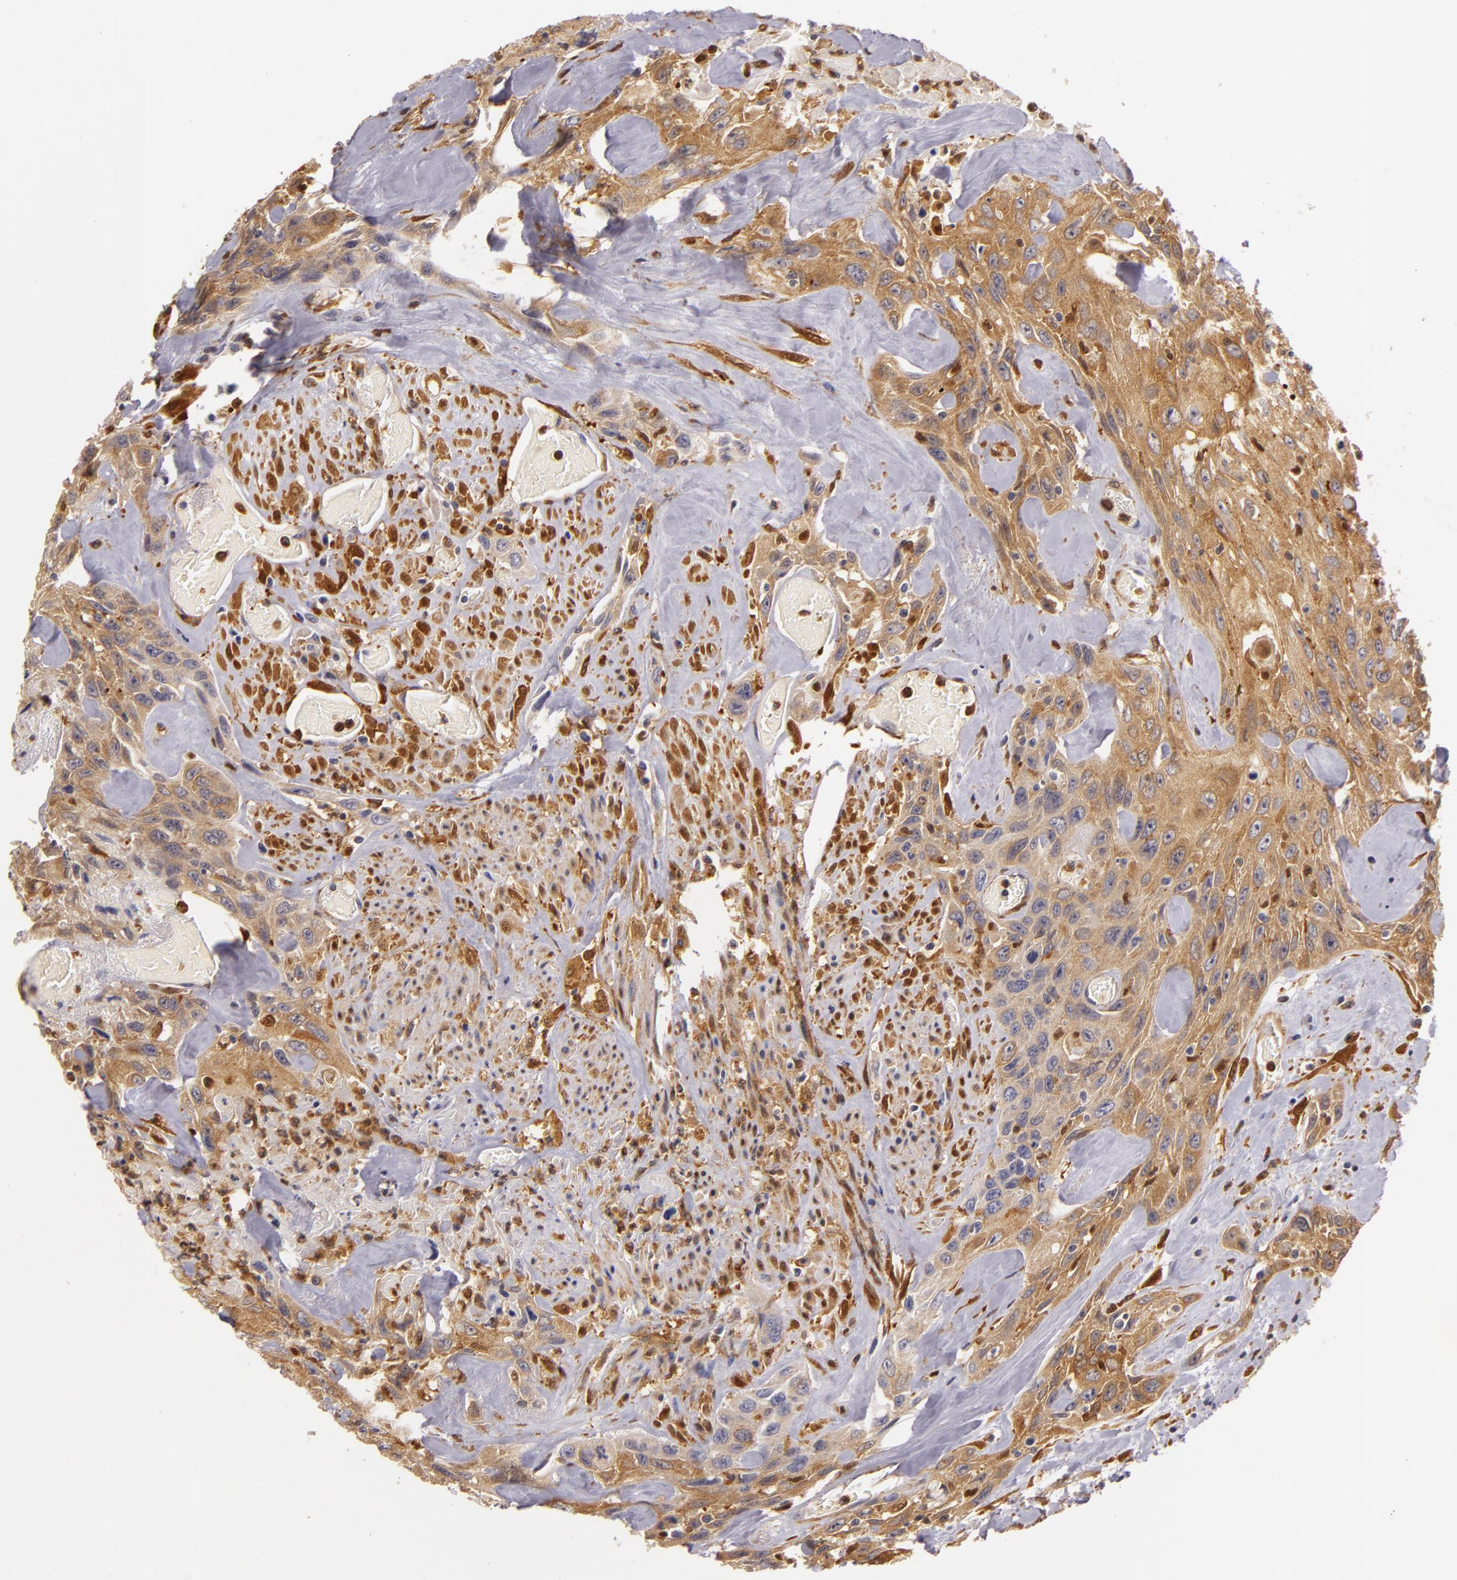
{"staining": {"intensity": "strong", "quantity": ">75%", "location": "cytoplasmic/membranous"}, "tissue": "urothelial cancer", "cell_type": "Tumor cells", "image_type": "cancer", "snomed": [{"axis": "morphology", "description": "Urothelial carcinoma, High grade"}, {"axis": "topography", "description": "Urinary bladder"}], "caption": "DAB (3,3'-diaminobenzidine) immunohistochemical staining of human urothelial carcinoma (high-grade) reveals strong cytoplasmic/membranous protein positivity in about >75% of tumor cells.", "gene": "TOM1", "patient": {"sex": "female", "age": 84}}